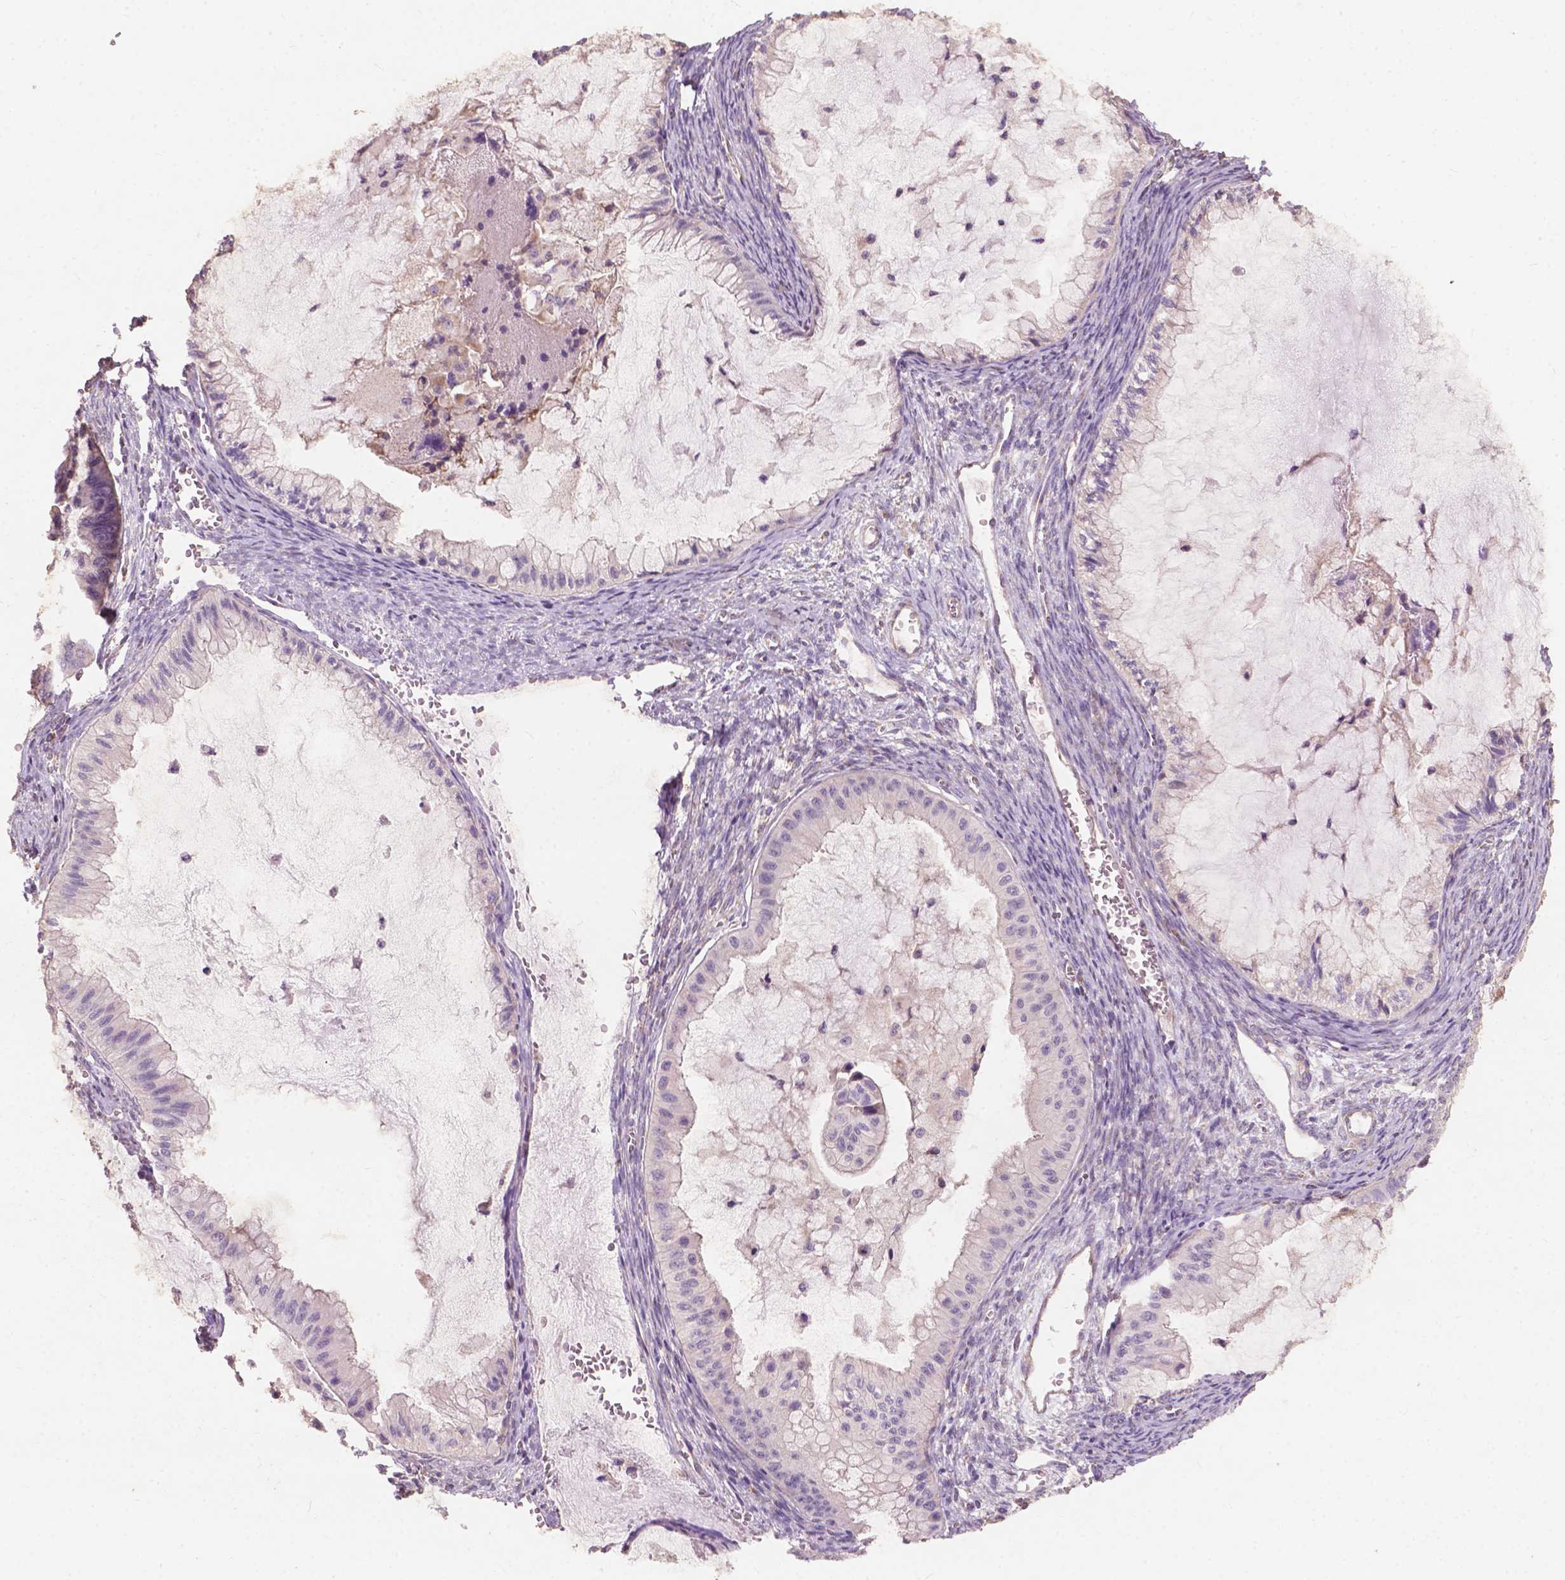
{"staining": {"intensity": "negative", "quantity": "none", "location": "none"}, "tissue": "ovarian cancer", "cell_type": "Tumor cells", "image_type": "cancer", "snomed": [{"axis": "morphology", "description": "Cystadenocarcinoma, mucinous, NOS"}, {"axis": "topography", "description": "Ovary"}], "caption": "Immunohistochemical staining of human mucinous cystadenocarcinoma (ovarian) demonstrates no significant staining in tumor cells.", "gene": "NDUFA10", "patient": {"sex": "female", "age": 72}}